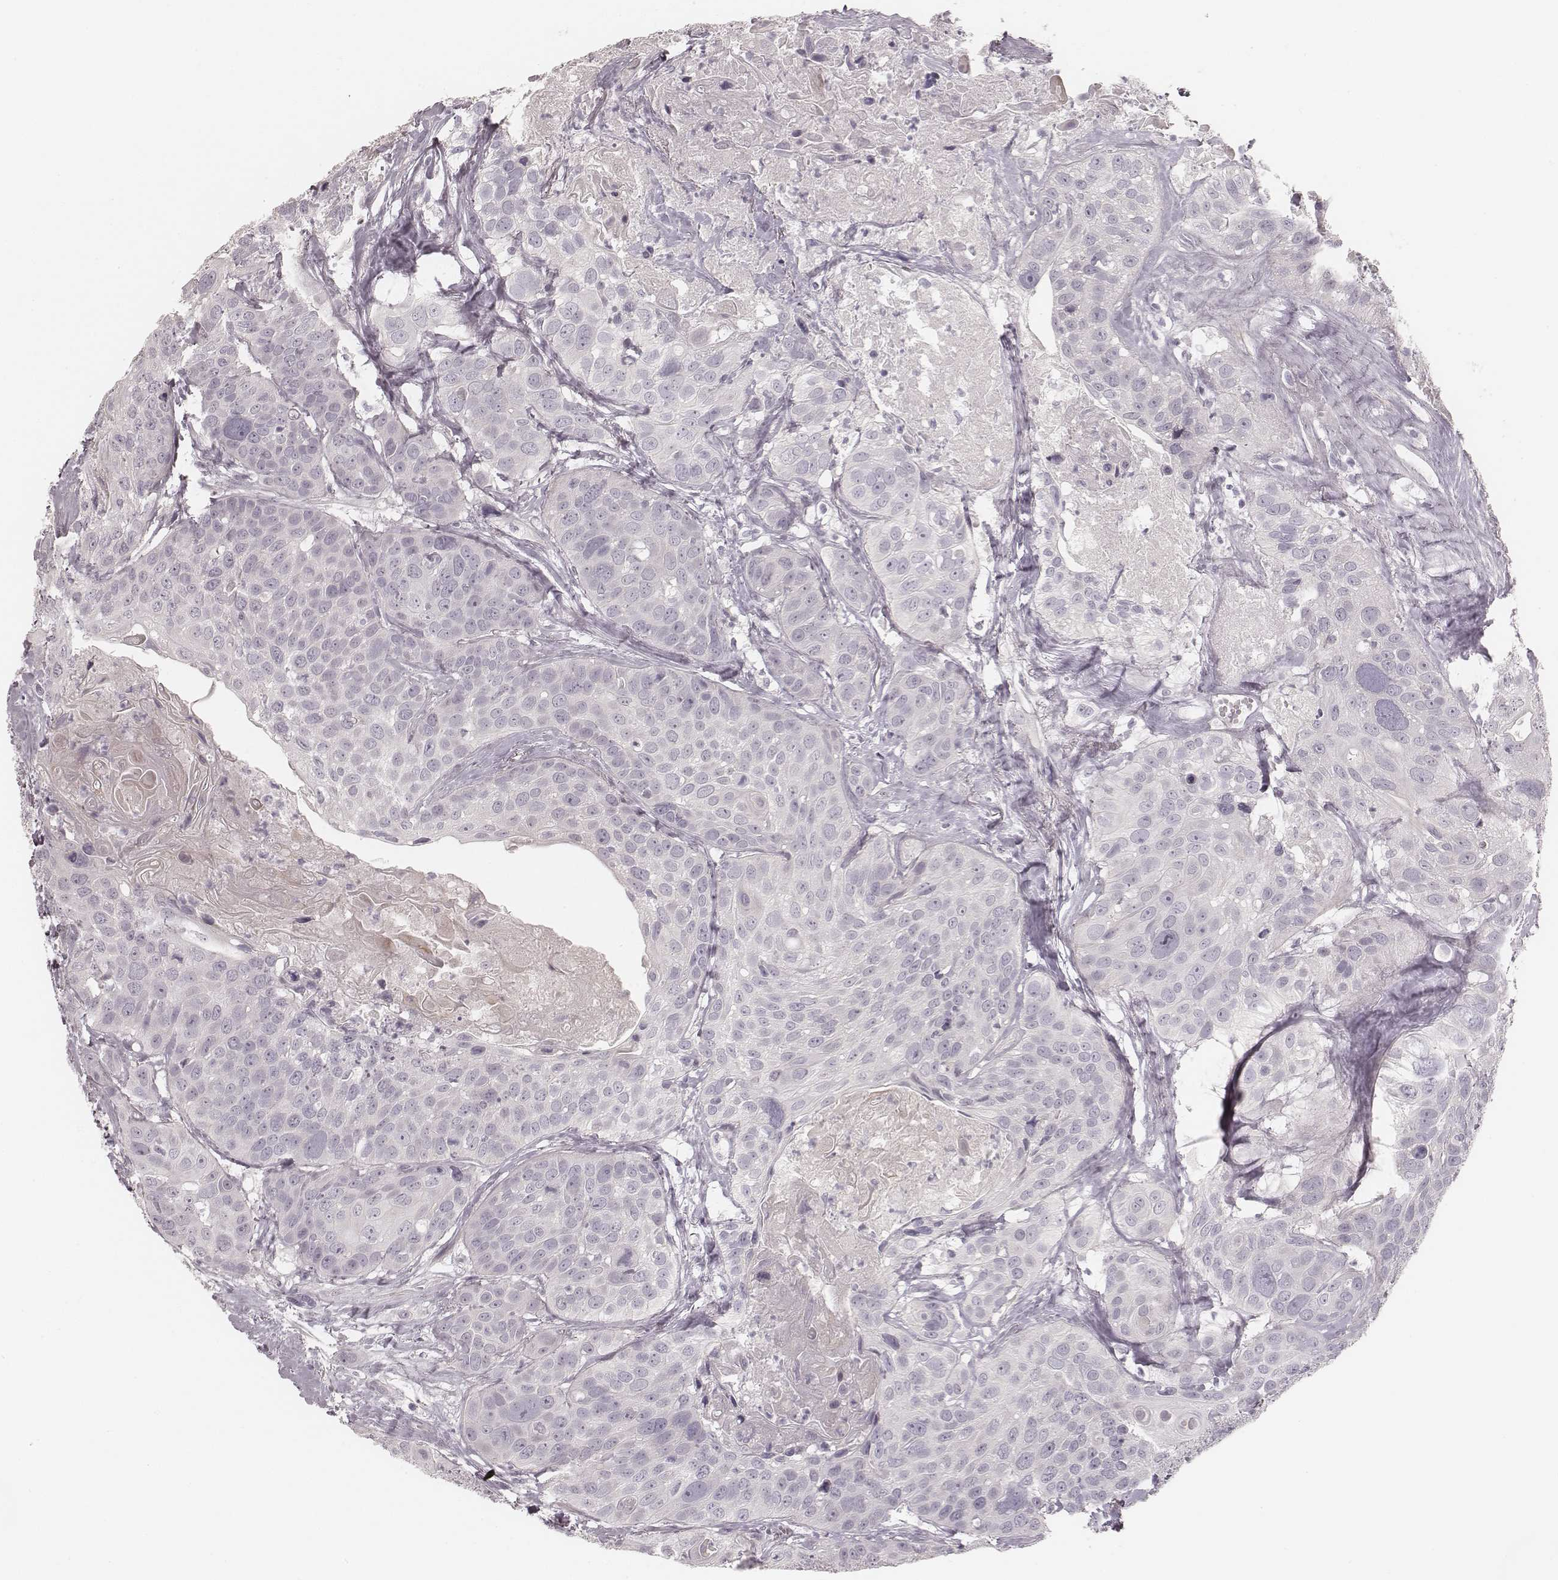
{"staining": {"intensity": "negative", "quantity": "none", "location": "none"}, "tissue": "head and neck cancer", "cell_type": "Tumor cells", "image_type": "cancer", "snomed": [{"axis": "morphology", "description": "Squamous cell carcinoma, NOS"}, {"axis": "topography", "description": "Oral tissue"}, {"axis": "topography", "description": "Head-Neck"}], "caption": "There is no significant staining in tumor cells of head and neck cancer (squamous cell carcinoma).", "gene": "SPATA24", "patient": {"sex": "male", "age": 56}}